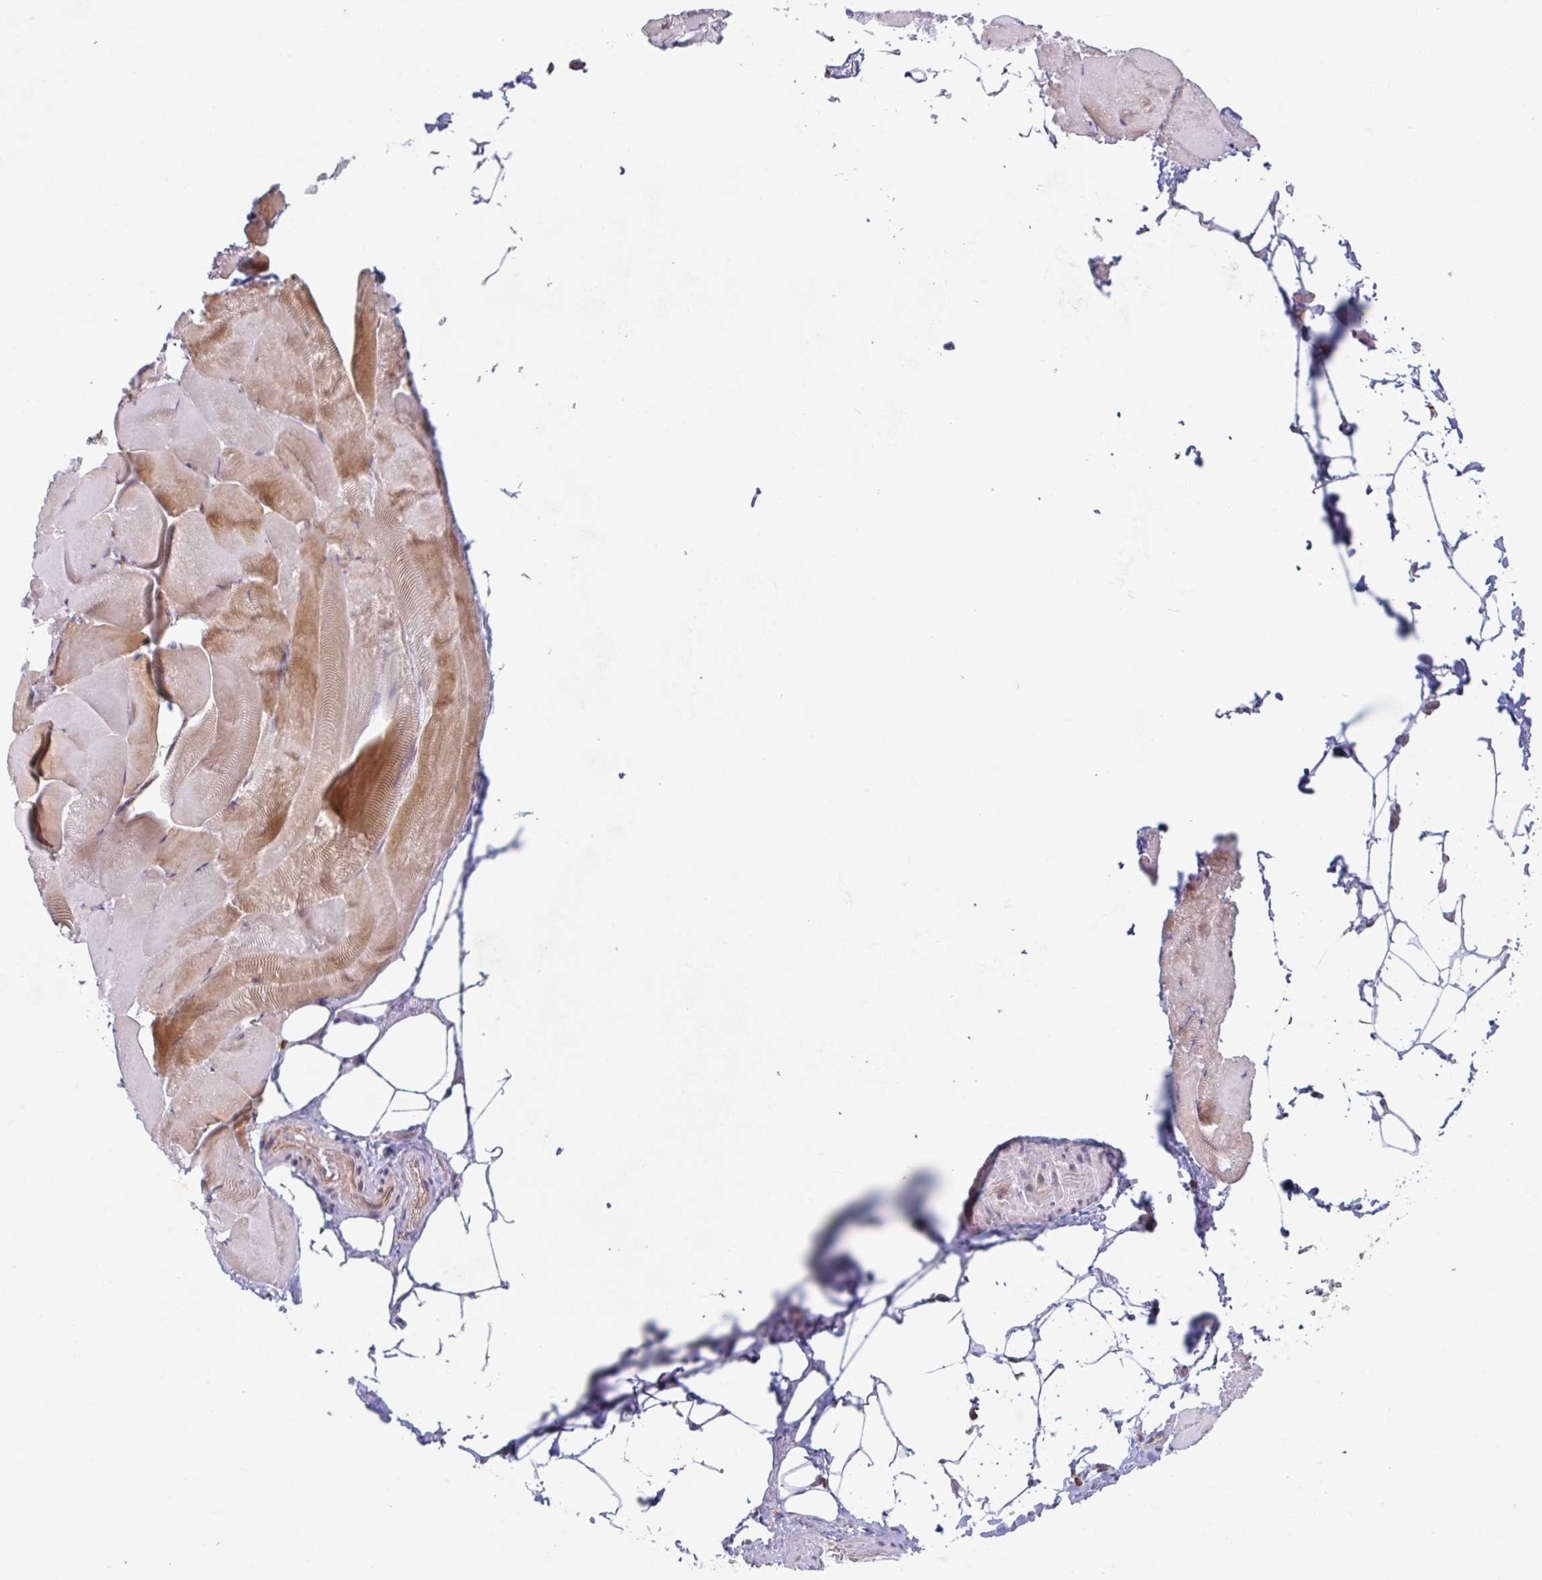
{"staining": {"intensity": "moderate", "quantity": "25%-75%", "location": "cytoplasmic/membranous"}, "tissue": "skeletal muscle", "cell_type": "Myocytes", "image_type": "normal", "snomed": [{"axis": "morphology", "description": "Normal tissue, NOS"}, {"axis": "topography", "description": "Skeletal muscle"}], "caption": "Protein expression analysis of normal human skeletal muscle reveals moderate cytoplasmic/membranous positivity in approximately 25%-75% of myocytes. (Stains: DAB (3,3'-diaminobenzidine) in brown, nuclei in blue, Microscopy: brightfield microscopy at high magnification).", "gene": "RIT1", "patient": {"sex": "female", "age": 64}}